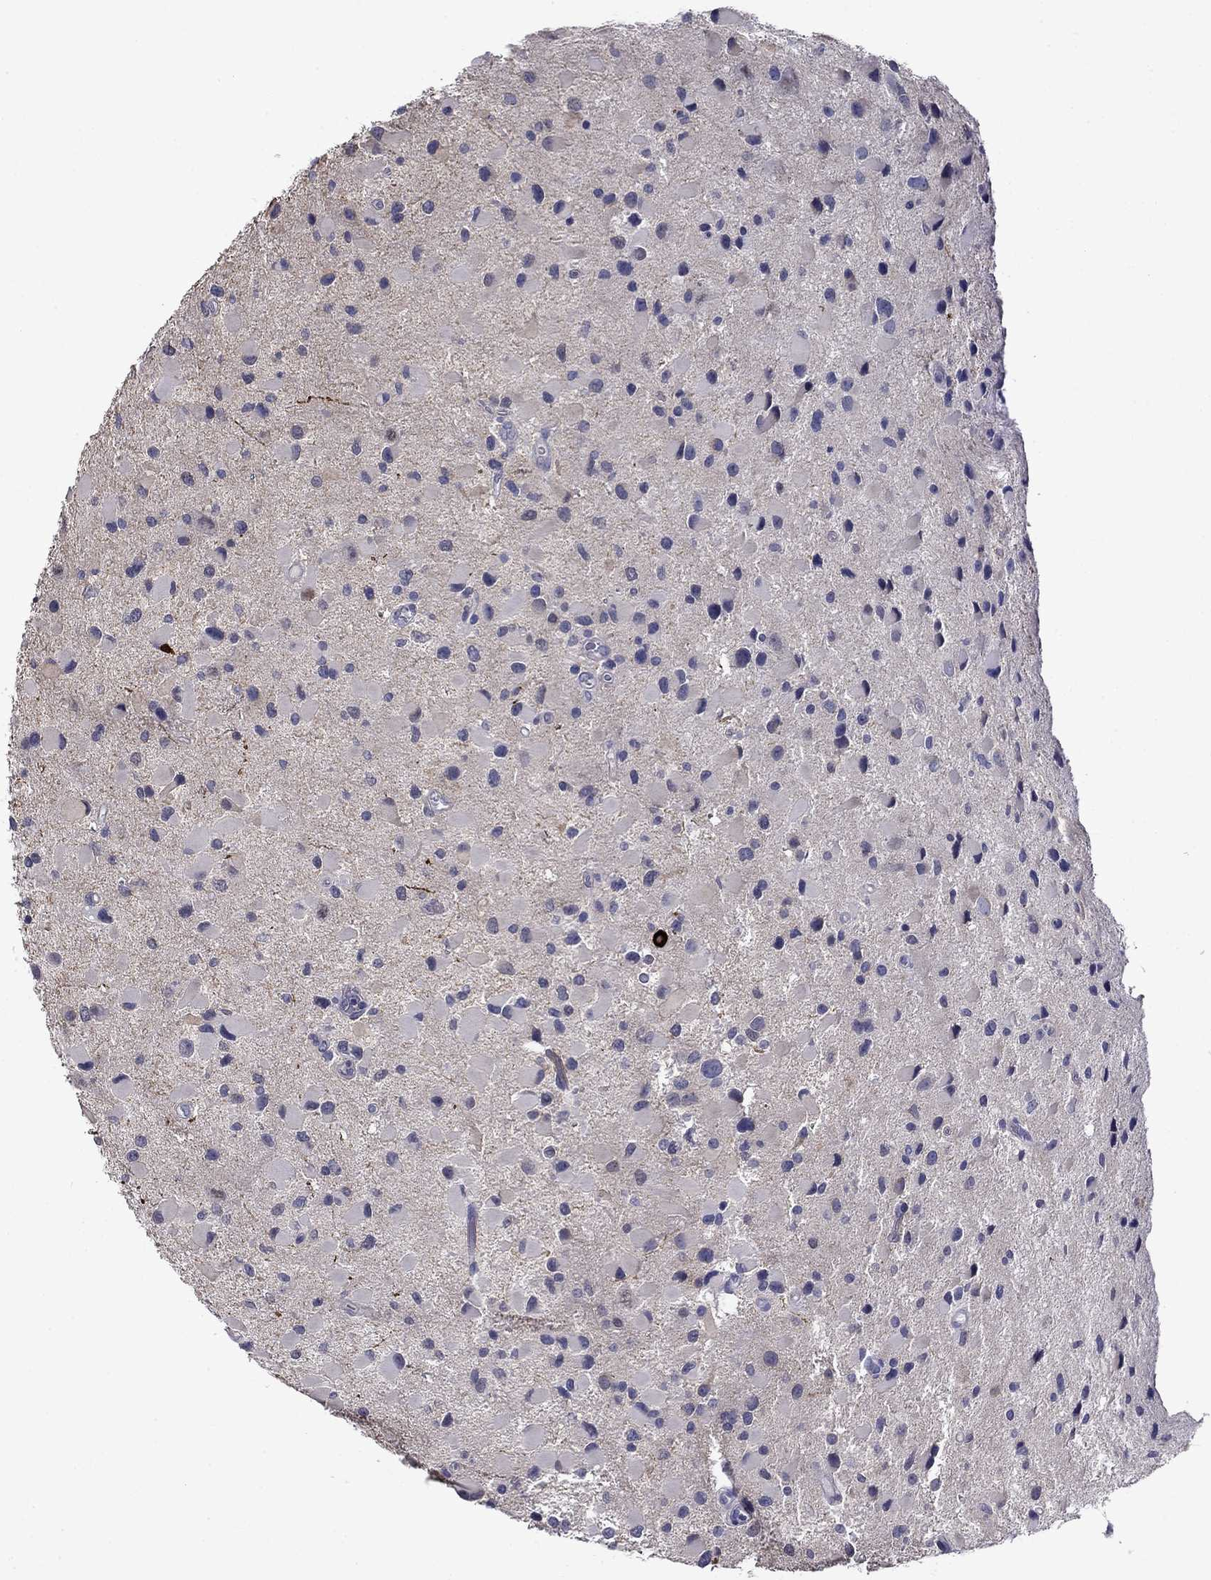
{"staining": {"intensity": "negative", "quantity": "none", "location": "none"}, "tissue": "glioma", "cell_type": "Tumor cells", "image_type": "cancer", "snomed": [{"axis": "morphology", "description": "Glioma, malignant, Low grade"}, {"axis": "topography", "description": "Brain"}], "caption": "Image shows no protein positivity in tumor cells of glioma tissue.", "gene": "CNDP1", "patient": {"sex": "female", "age": 32}}